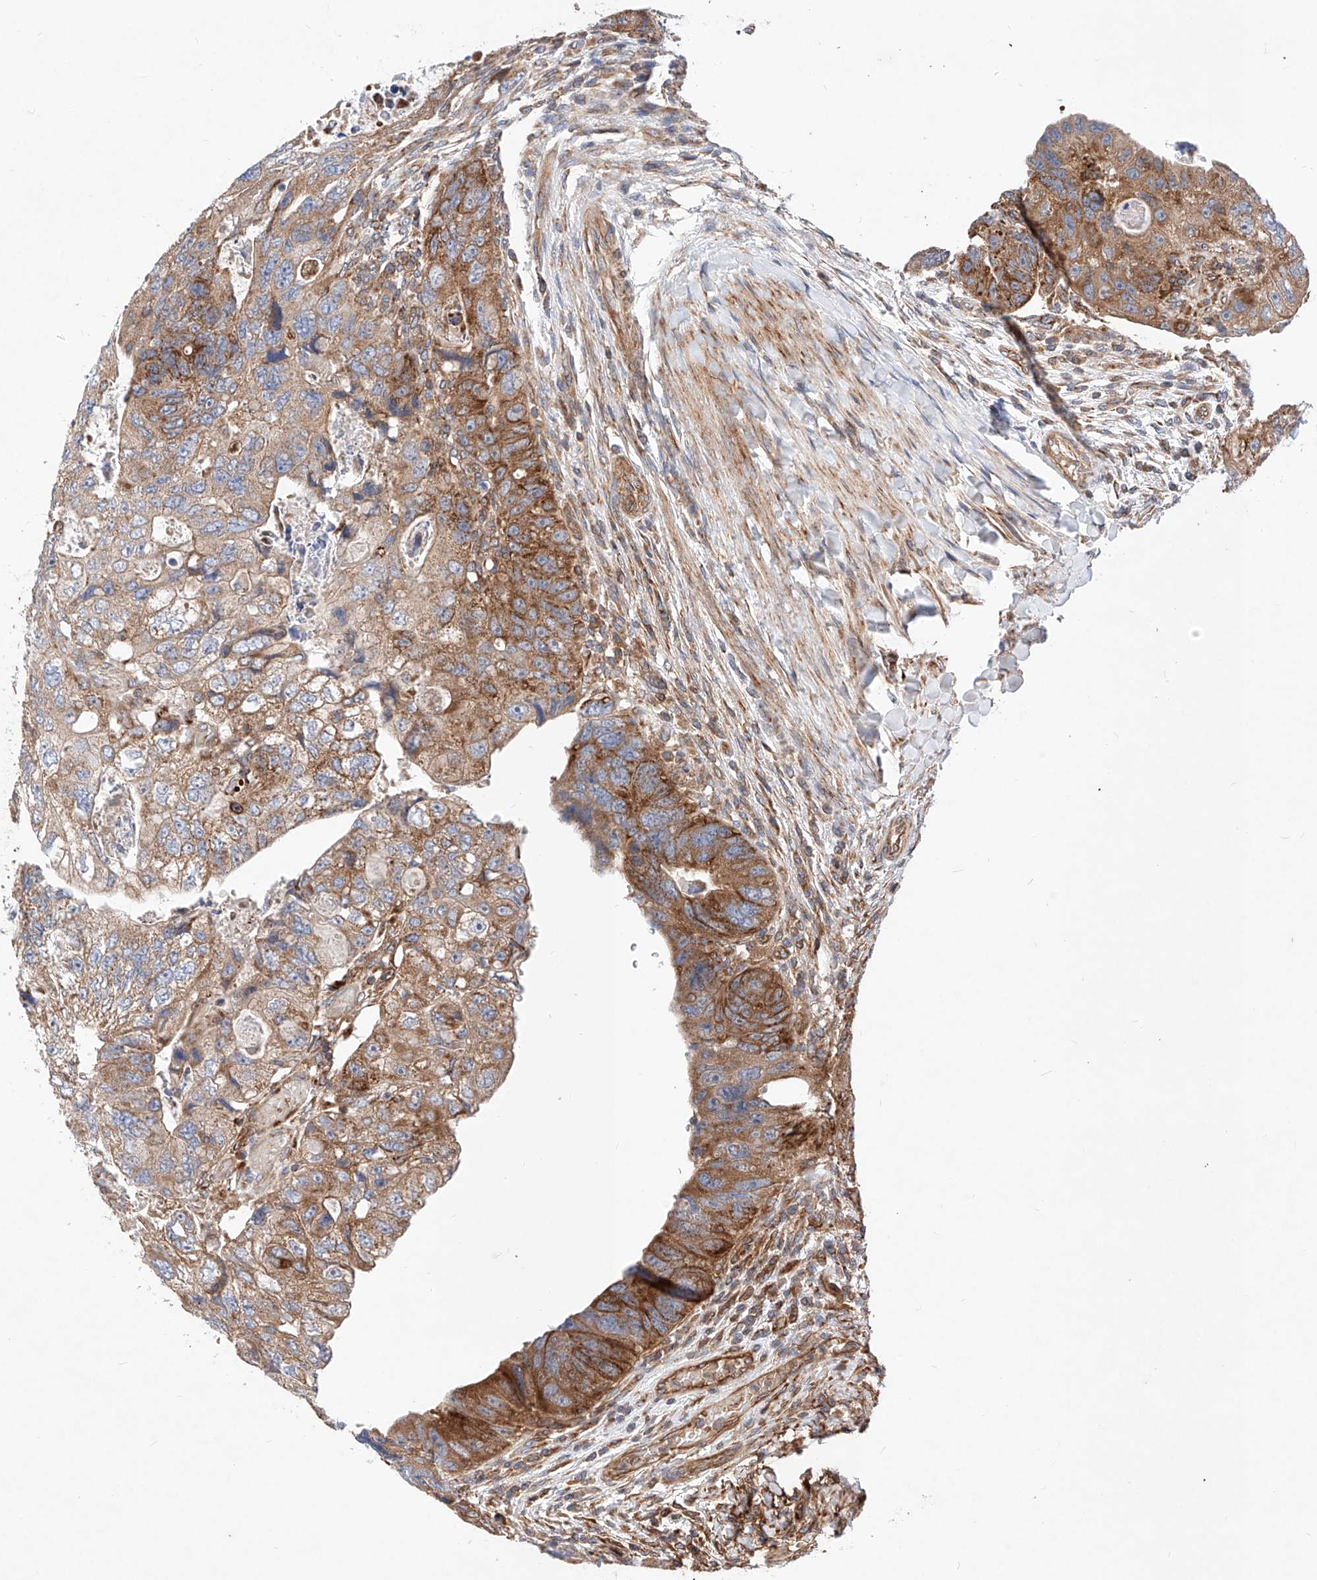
{"staining": {"intensity": "moderate", "quantity": ">75%", "location": "cytoplasmic/membranous"}, "tissue": "colorectal cancer", "cell_type": "Tumor cells", "image_type": "cancer", "snomed": [{"axis": "morphology", "description": "Adenocarcinoma, NOS"}, {"axis": "topography", "description": "Rectum"}], "caption": "Tumor cells reveal medium levels of moderate cytoplasmic/membranous positivity in about >75% of cells in human colorectal cancer.", "gene": "NR1D1", "patient": {"sex": "male", "age": 59}}